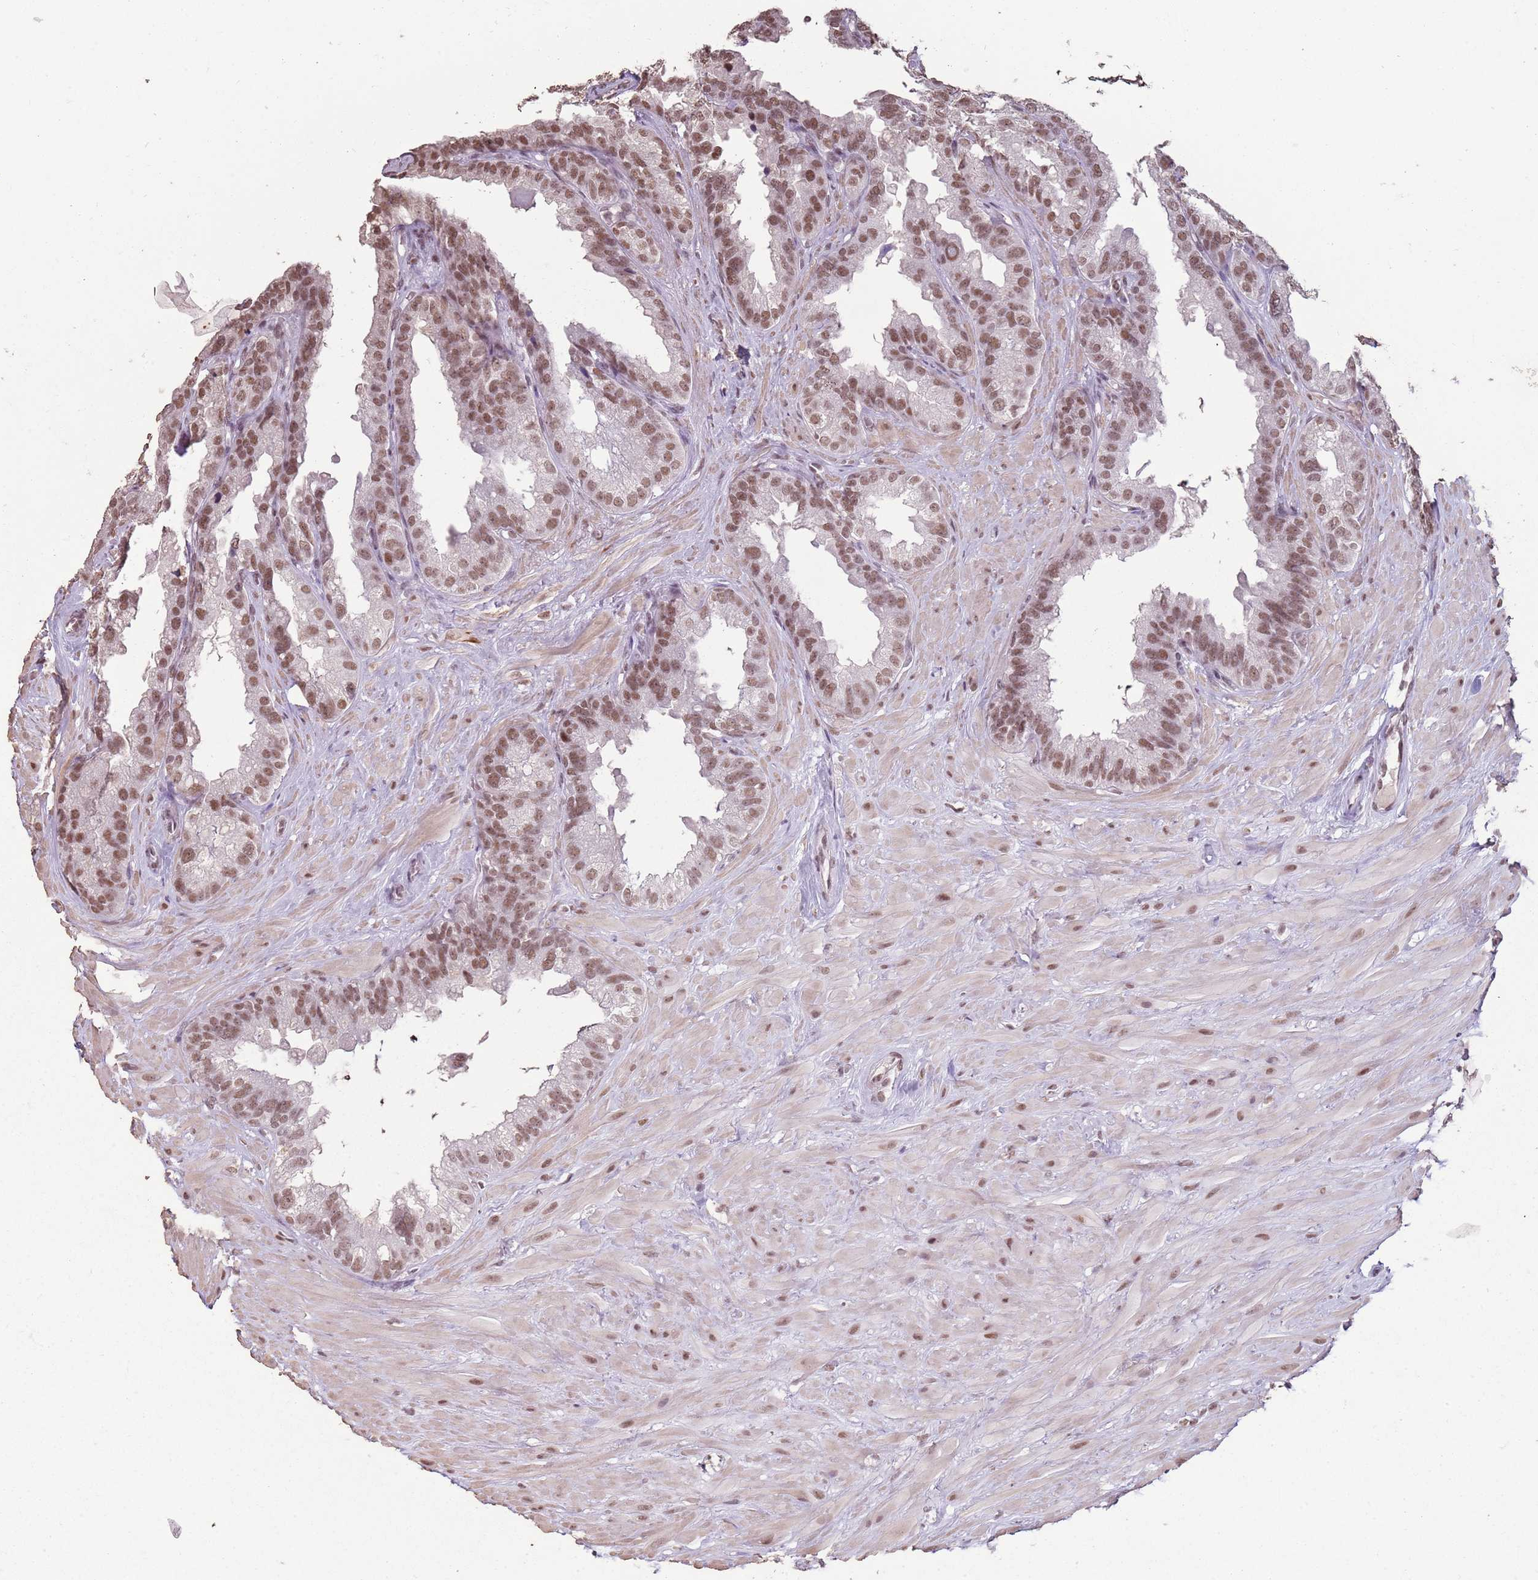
{"staining": {"intensity": "moderate", "quantity": "25%-75%", "location": "nuclear"}, "tissue": "seminal vesicle", "cell_type": "Glandular cells", "image_type": "normal", "snomed": [{"axis": "morphology", "description": "Normal tissue, NOS"}, {"axis": "topography", "description": "Seminal veicle"}], "caption": "Immunohistochemical staining of unremarkable human seminal vesicle shows moderate nuclear protein expression in approximately 25%-75% of glandular cells. The staining was performed using DAB (3,3'-diaminobenzidine), with brown indicating positive protein expression. Nuclei are stained blue with hematoxylin.", "gene": "ARL14EP", "patient": {"sex": "male", "age": 80}}